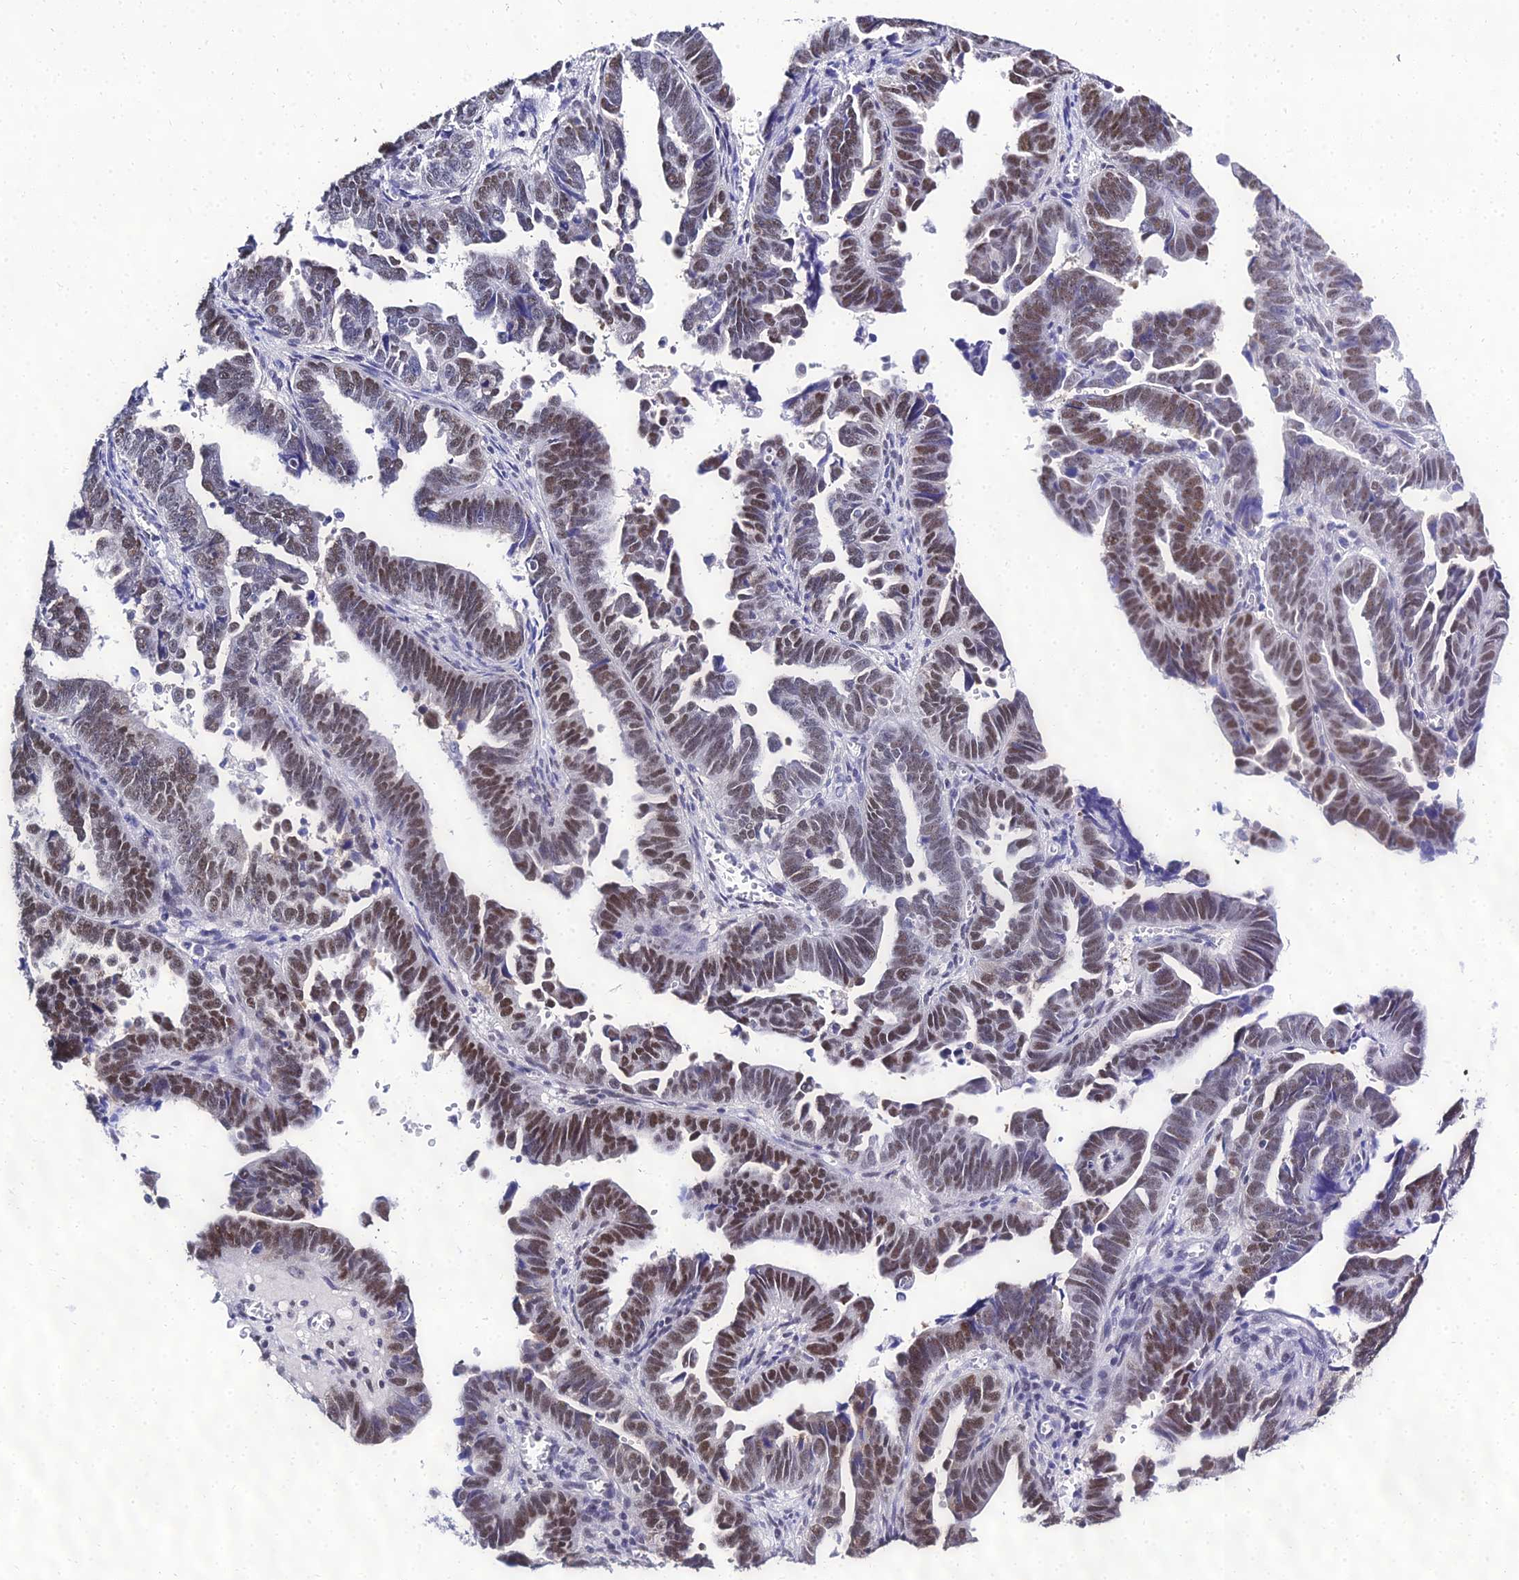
{"staining": {"intensity": "moderate", "quantity": "25%-75%", "location": "nuclear"}, "tissue": "endometrial cancer", "cell_type": "Tumor cells", "image_type": "cancer", "snomed": [{"axis": "morphology", "description": "Adenocarcinoma, NOS"}, {"axis": "topography", "description": "Endometrium"}], "caption": "Endometrial adenocarcinoma stained with immunohistochemistry (IHC) shows moderate nuclear staining in about 25%-75% of tumor cells.", "gene": "PPP4R2", "patient": {"sex": "female", "age": 75}}